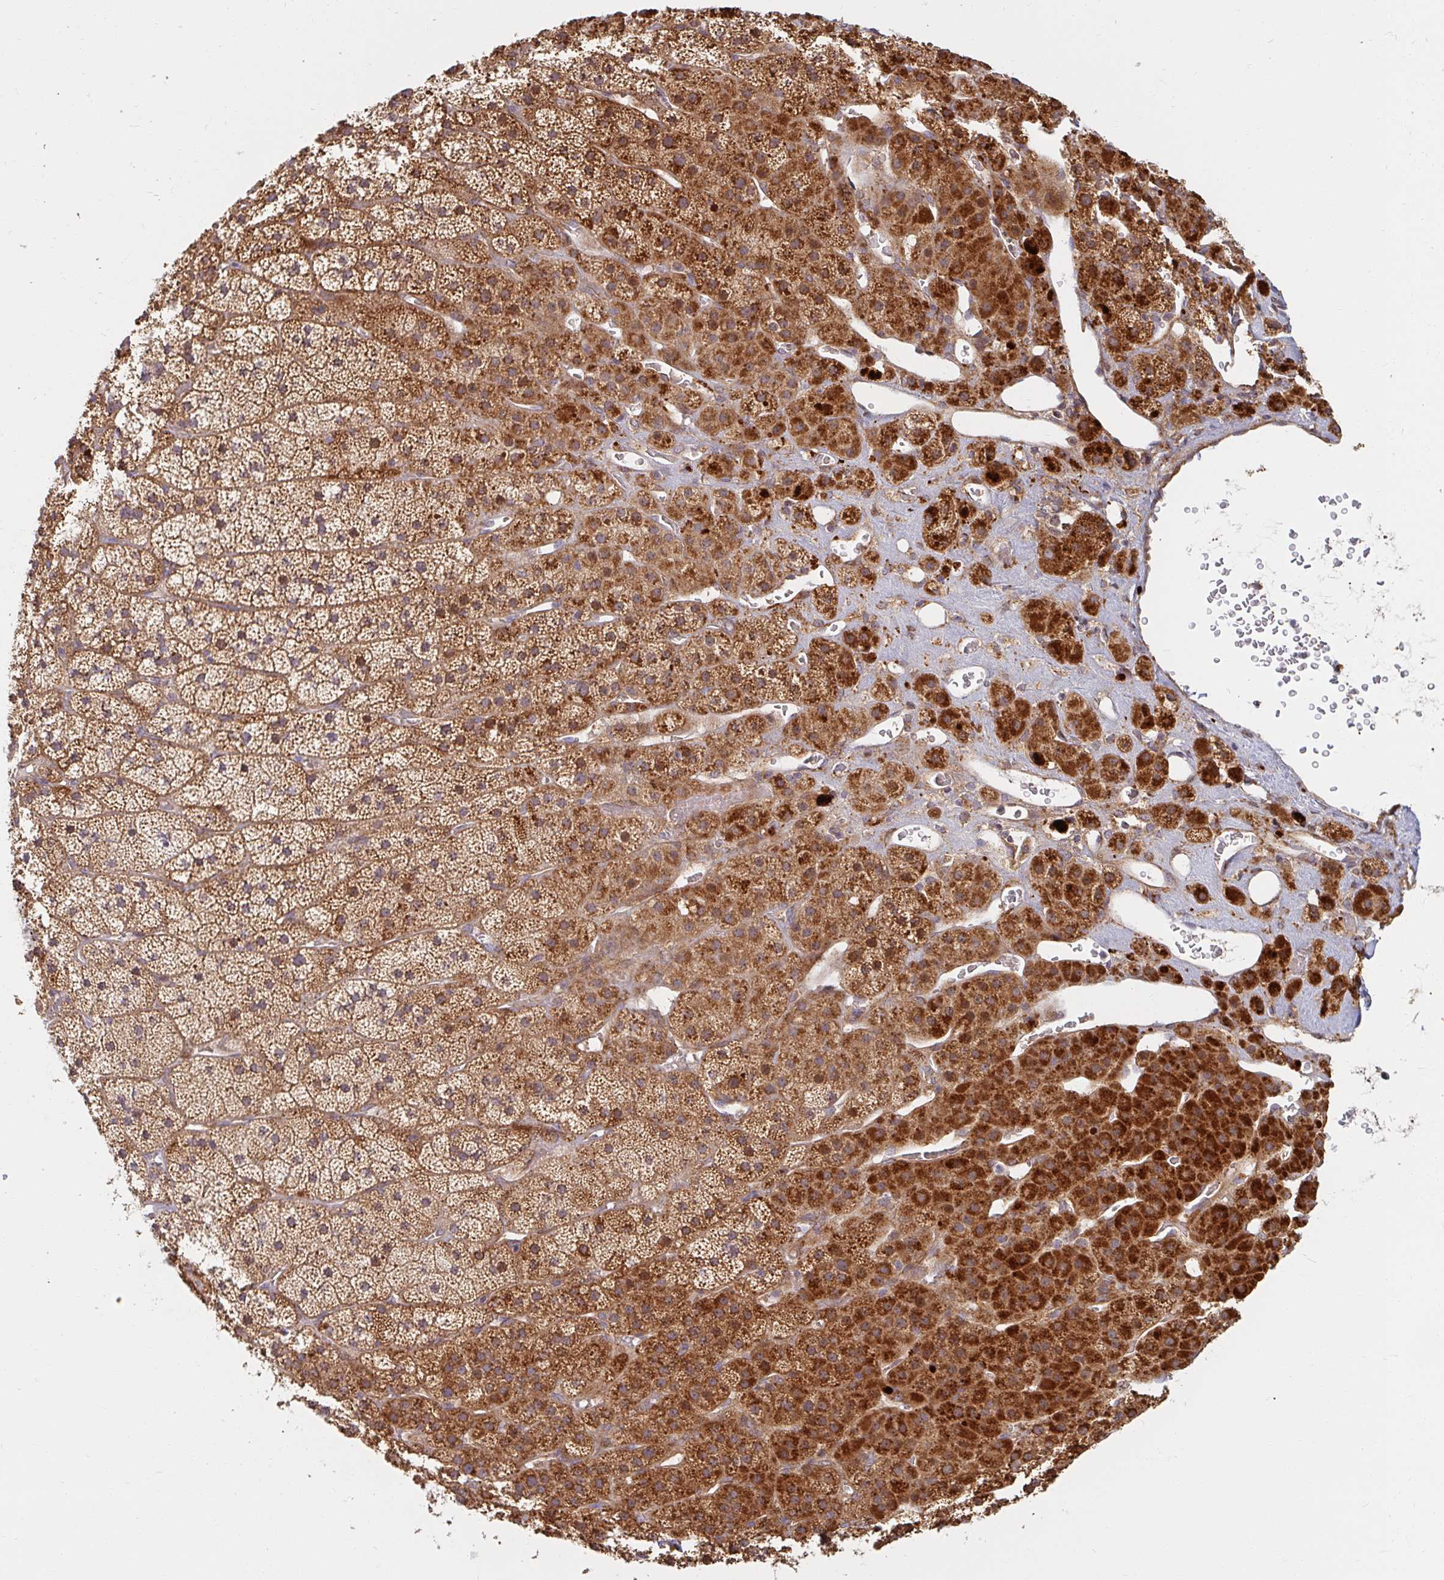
{"staining": {"intensity": "strong", "quantity": ">75%", "location": "cytoplasmic/membranous,nuclear"}, "tissue": "adrenal gland", "cell_type": "Glandular cells", "image_type": "normal", "snomed": [{"axis": "morphology", "description": "Normal tissue, NOS"}, {"axis": "topography", "description": "Adrenal gland"}], "caption": "Adrenal gland stained with DAB (3,3'-diaminobenzidine) IHC demonstrates high levels of strong cytoplasmic/membranous,nuclear positivity in about >75% of glandular cells.", "gene": "BTF3", "patient": {"sex": "male", "age": 57}}